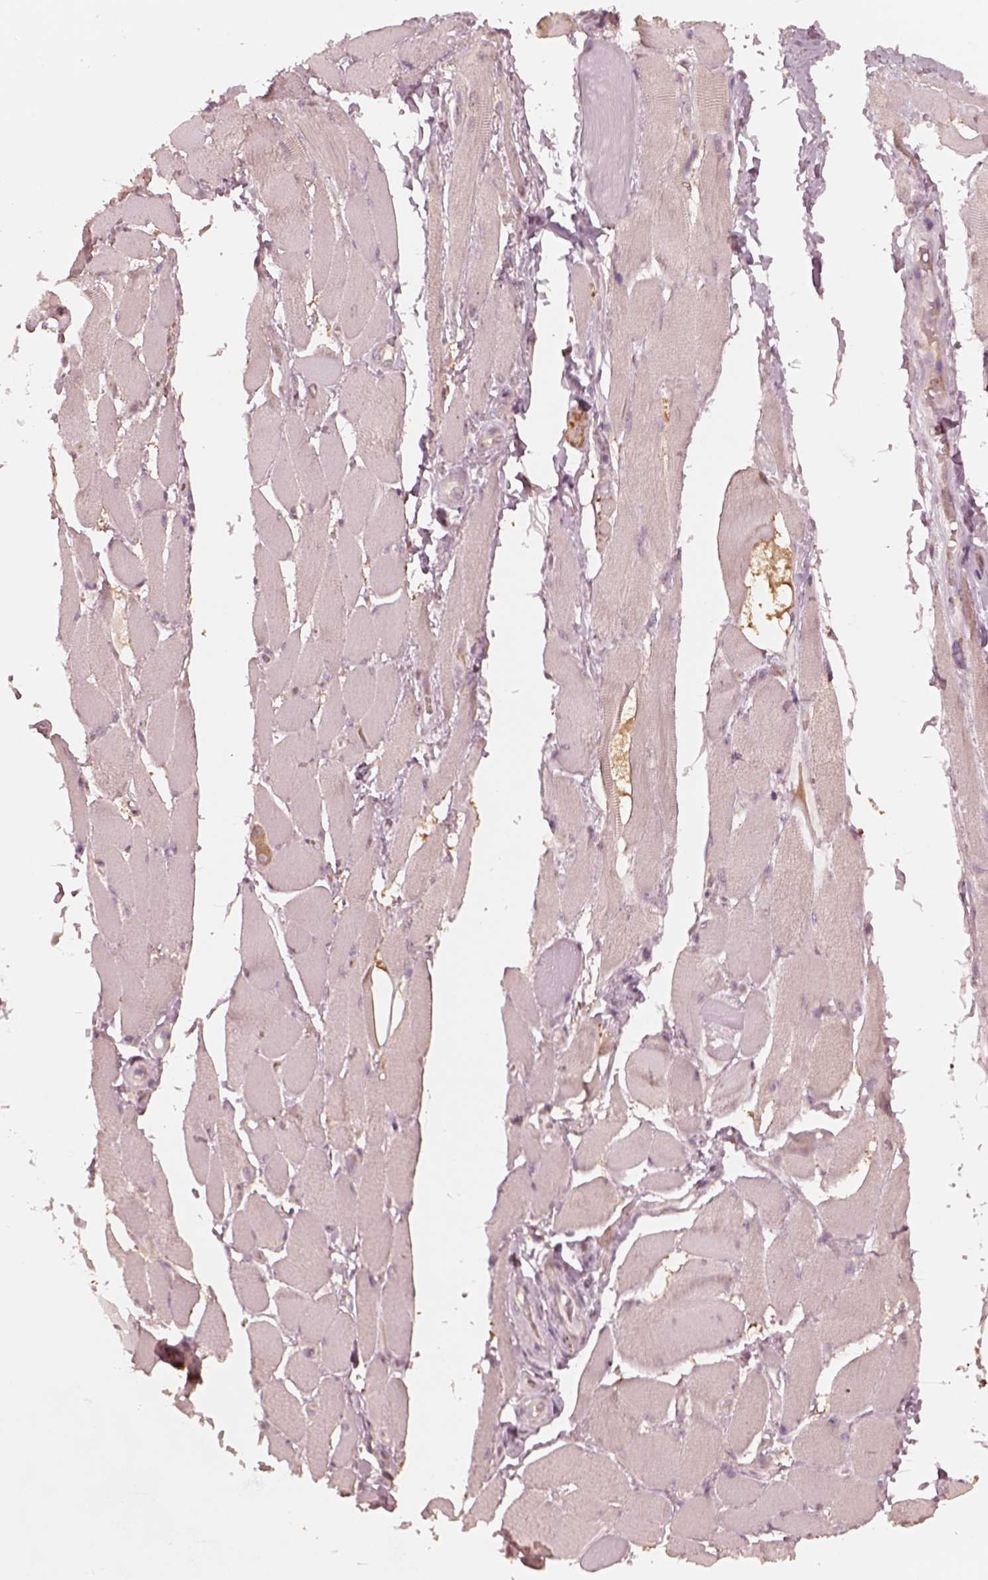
{"staining": {"intensity": "negative", "quantity": "none", "location": "none"}, "tissue": "skeletal muscle", "cell_type": "Myocytes", "image_type": "normal", "snomed": [{"axis": "morphology", "description": "Normal tissue, NOS"}, {"axis": "topography", "description": "Skeletal muscle"}, {"axis": "topography", "description": "Anal"}, {"axis": "topography", "description": "Peripheral nerve tissue"}], "caption": "High magnification brightfield microscopy of benign skeletal muscle stained with DAB (brown) and counterstained with hematoxylin (blue): myocytes show no significant staining.", "gene": "RAB3C", "patient": {"sex": "male", "age": 53}}